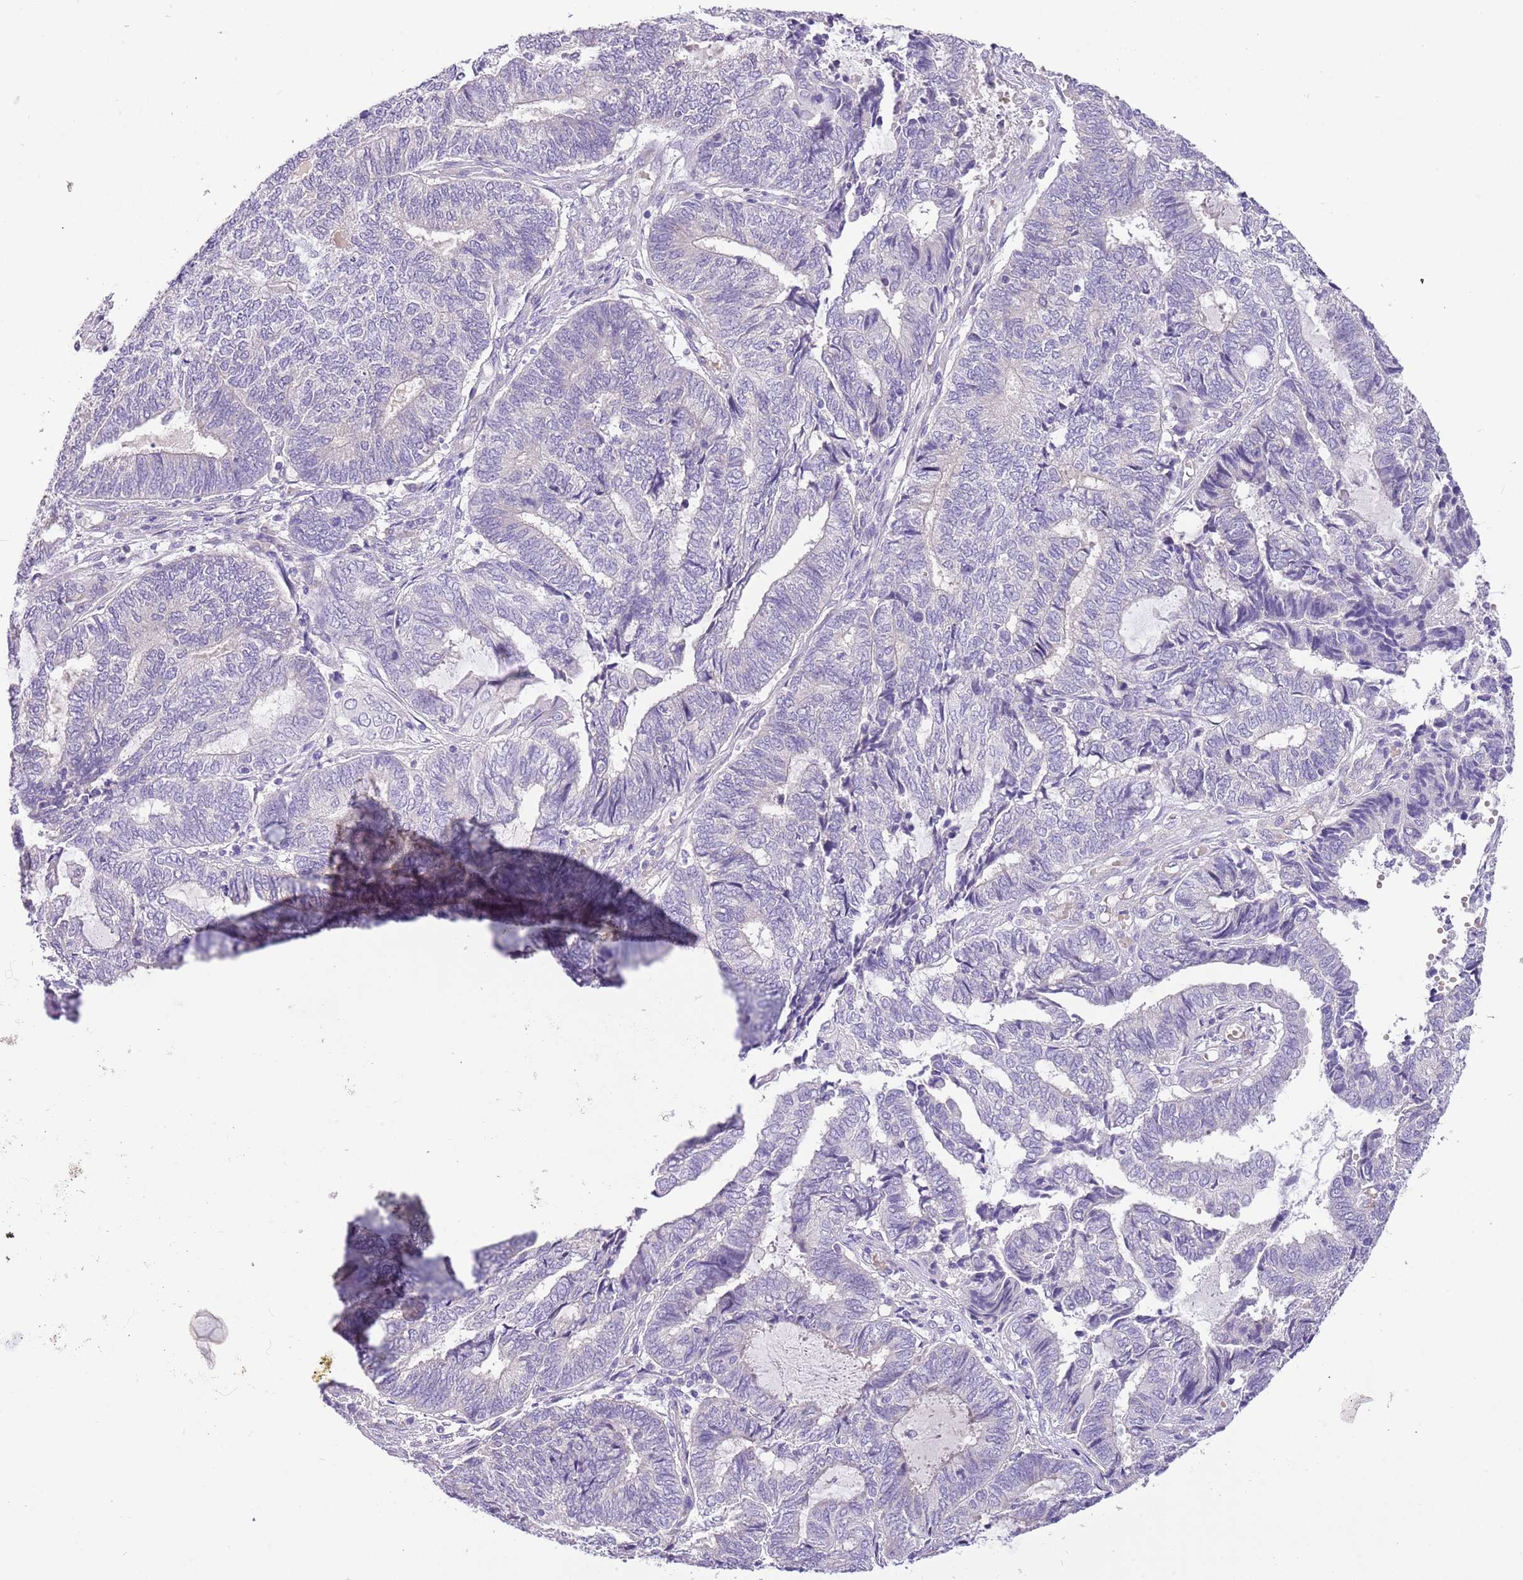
{"staining": {"intensity": "negative", "quantity": "none", "location": "none"}, "tissue": "endometrial cancer", "cell_type": "Tumor cells", "image_type": "cancer", "snomed": [{"axis": "morphology", "description": "Adenocarcinoma, NOS"}, {"axis": "topography", "description": "Uterus"}, {"axis": "topography", "description": "Endometrium"}], "caption": "This is an immunohistochemistry (IHC) micrograph of human endometrial adenocarcinoma. There is no expression in tumor cells.", "gene": "RFK", "patient": {"sex": "female", "age": 70}}